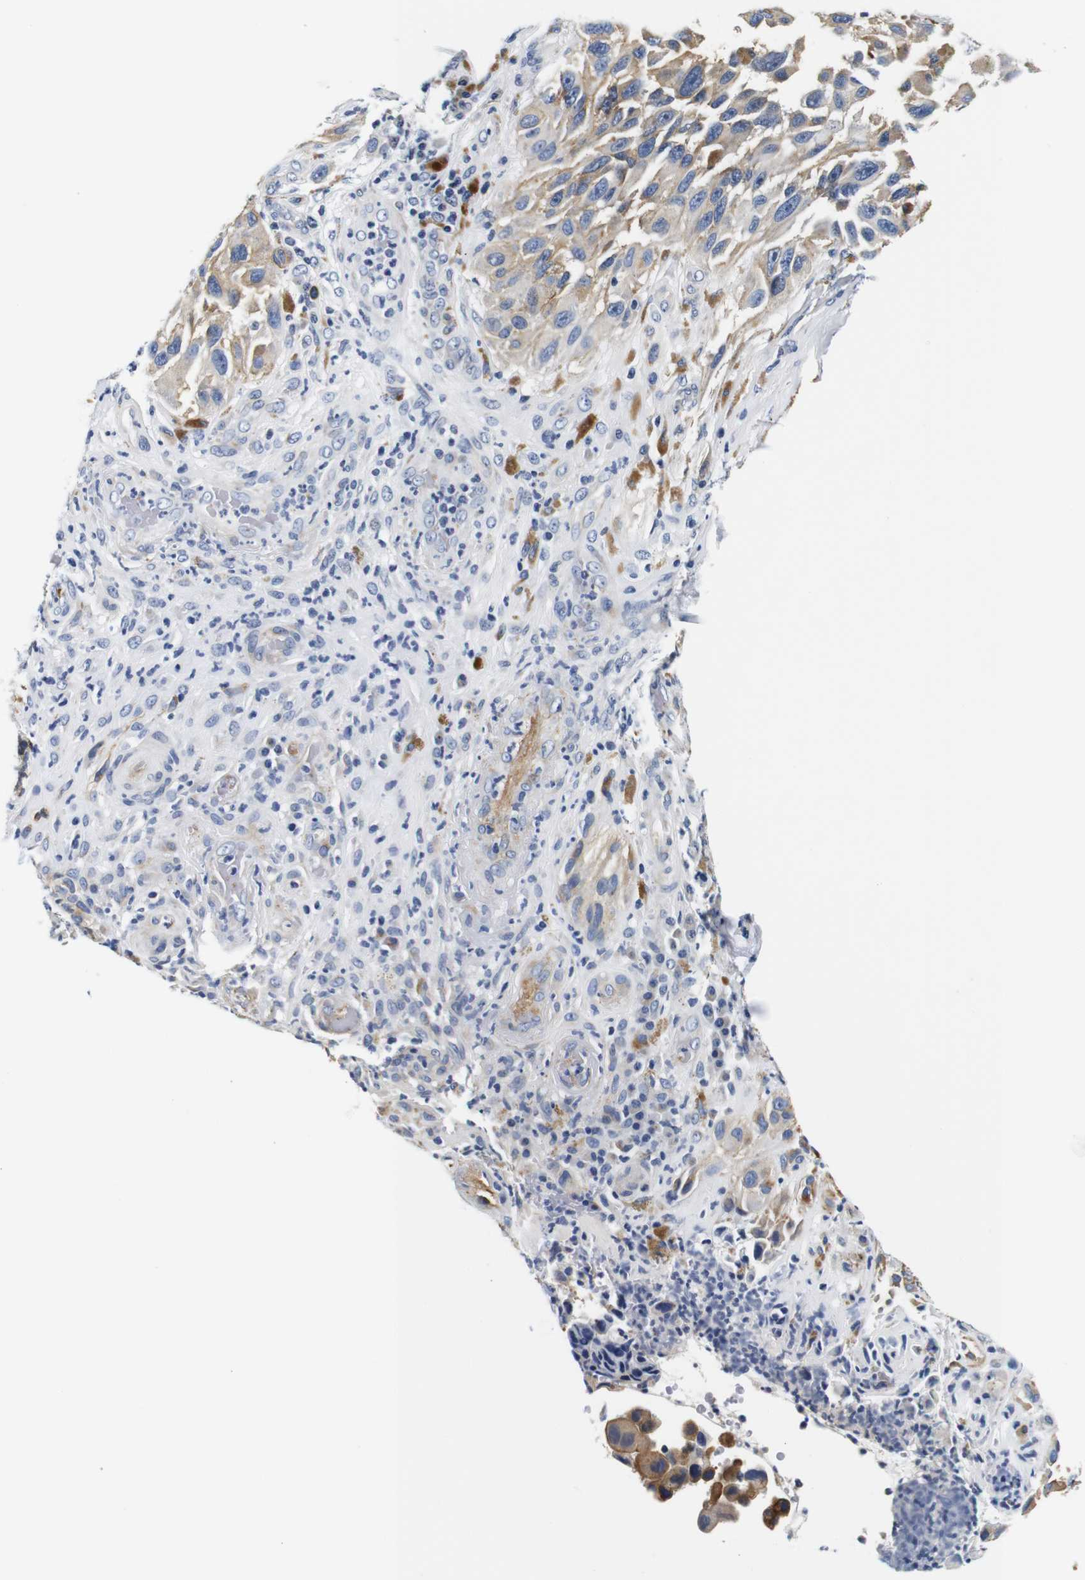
{"staining": {"intensity": "weak", "quantity": "<25%", "location": "cytoplasmic/membranous"}, "tissue": "melanoma", "cell_type": "Tumor cells", "image_type": "cancer", "snomed": [{"axis": "morphology", "description": "Malignant melanoma, NOS"}, {"axis": "topography", "description": "Skin"}], "caption": "Immunohistochemistry micrograph of neoplastic tissue: melanoma stained with DAB (3,3'-diaminobenzidine) shows no significant protein positivity in tumor cells. (DAB (3,3'-diaminobenzidine) immunohistochemistry (IHC) with hematoxylin counter stain).", "gene": "GP1BA", "patient": {"sex": "female", "age": 73}}